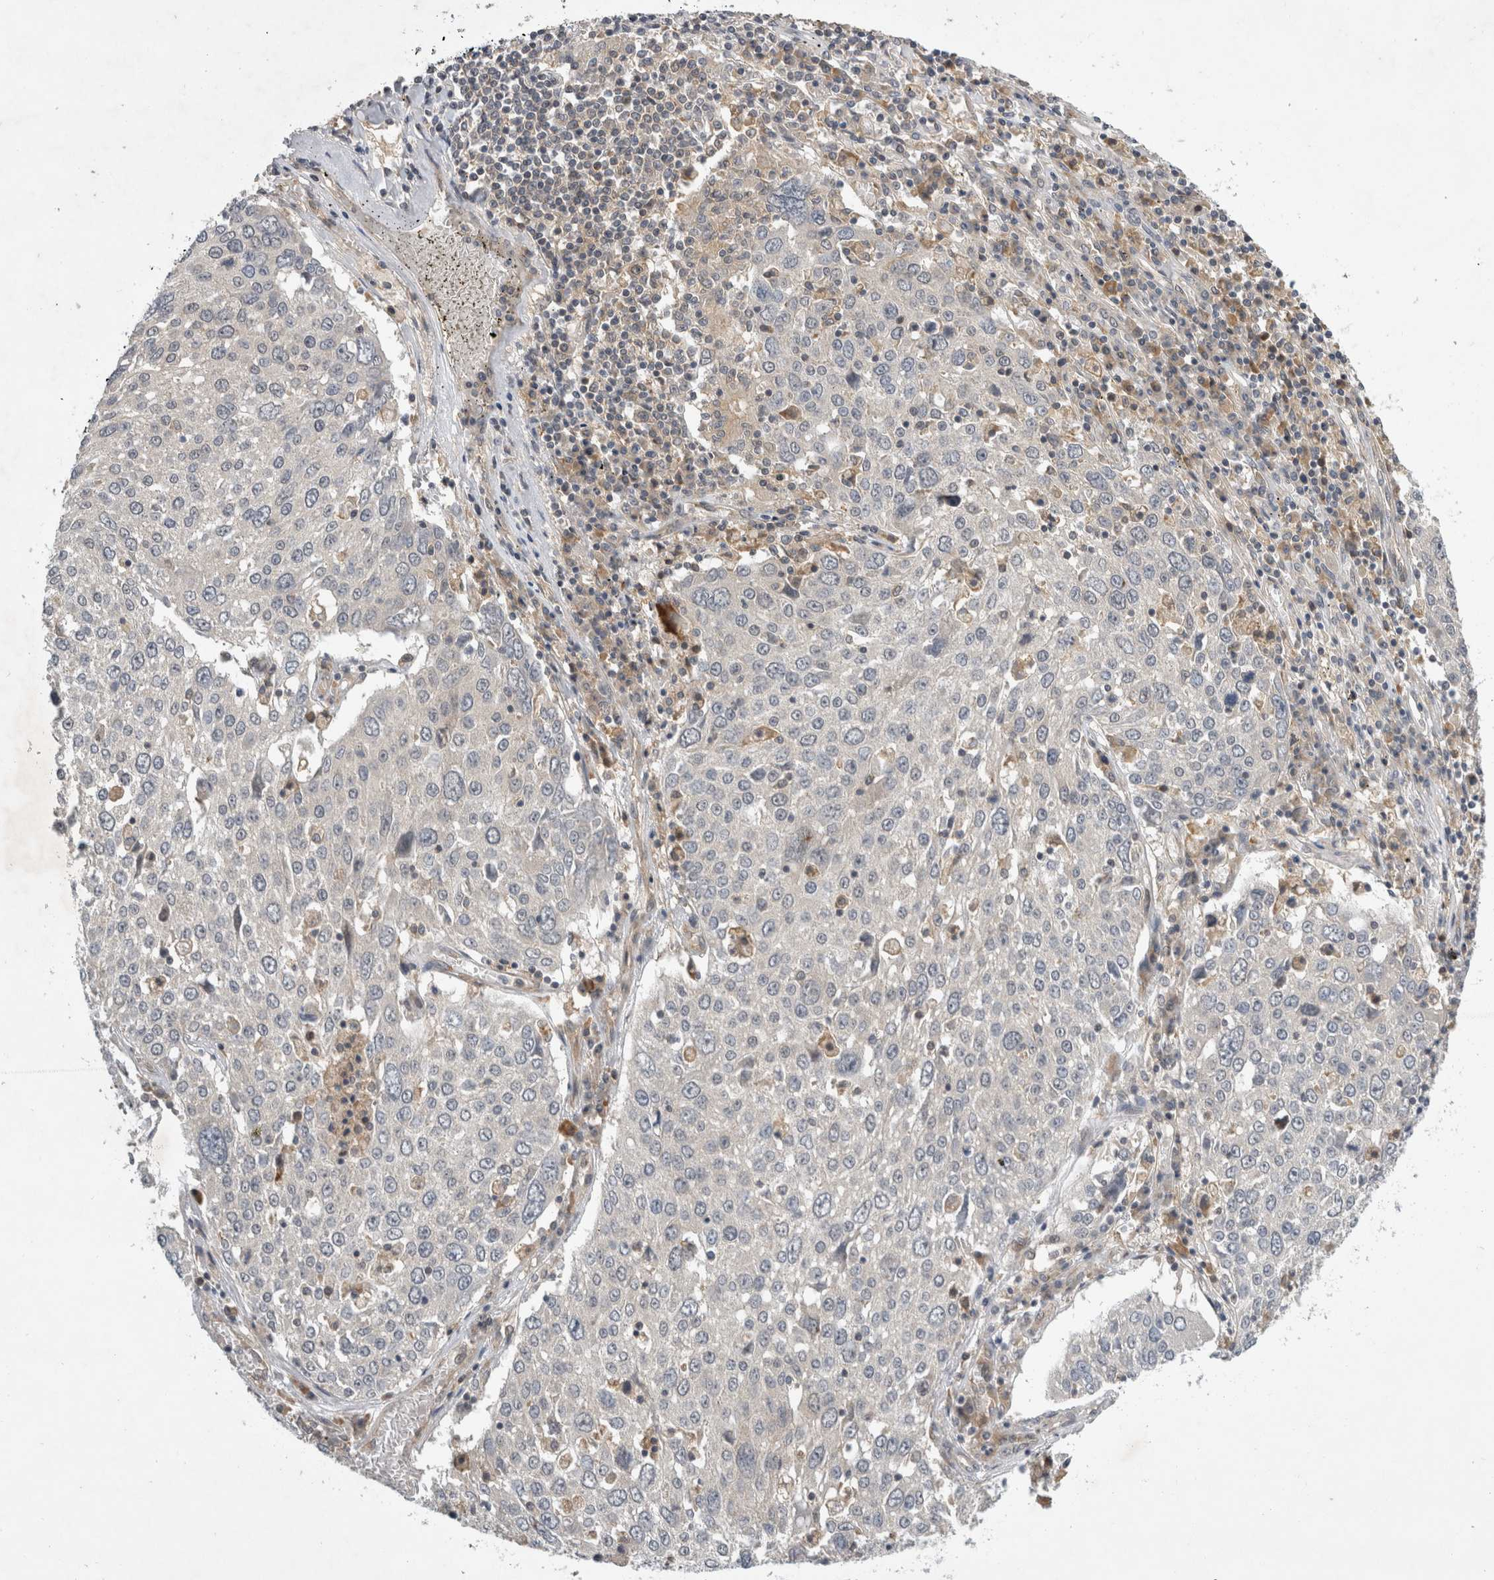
{"staining": {"intensity": "negative", "quantity": "none", "location": "none"}, "tissue": "lung cancer", "cell_type": "Tumor cells", "image_type": "cancer", "snomed": [{"axis": "morphology", "description": "Squamous cell carcinoma, NOS"}, {"axis": "topography", "description": "Lung"}], "caption": "Immunohistochemical staining of human squamous cell carcinoma (lung) reveals no significant expression in tumor cells.", "gene": "AASDHPPT", "patient": {"sex": "male", "age": 65}}